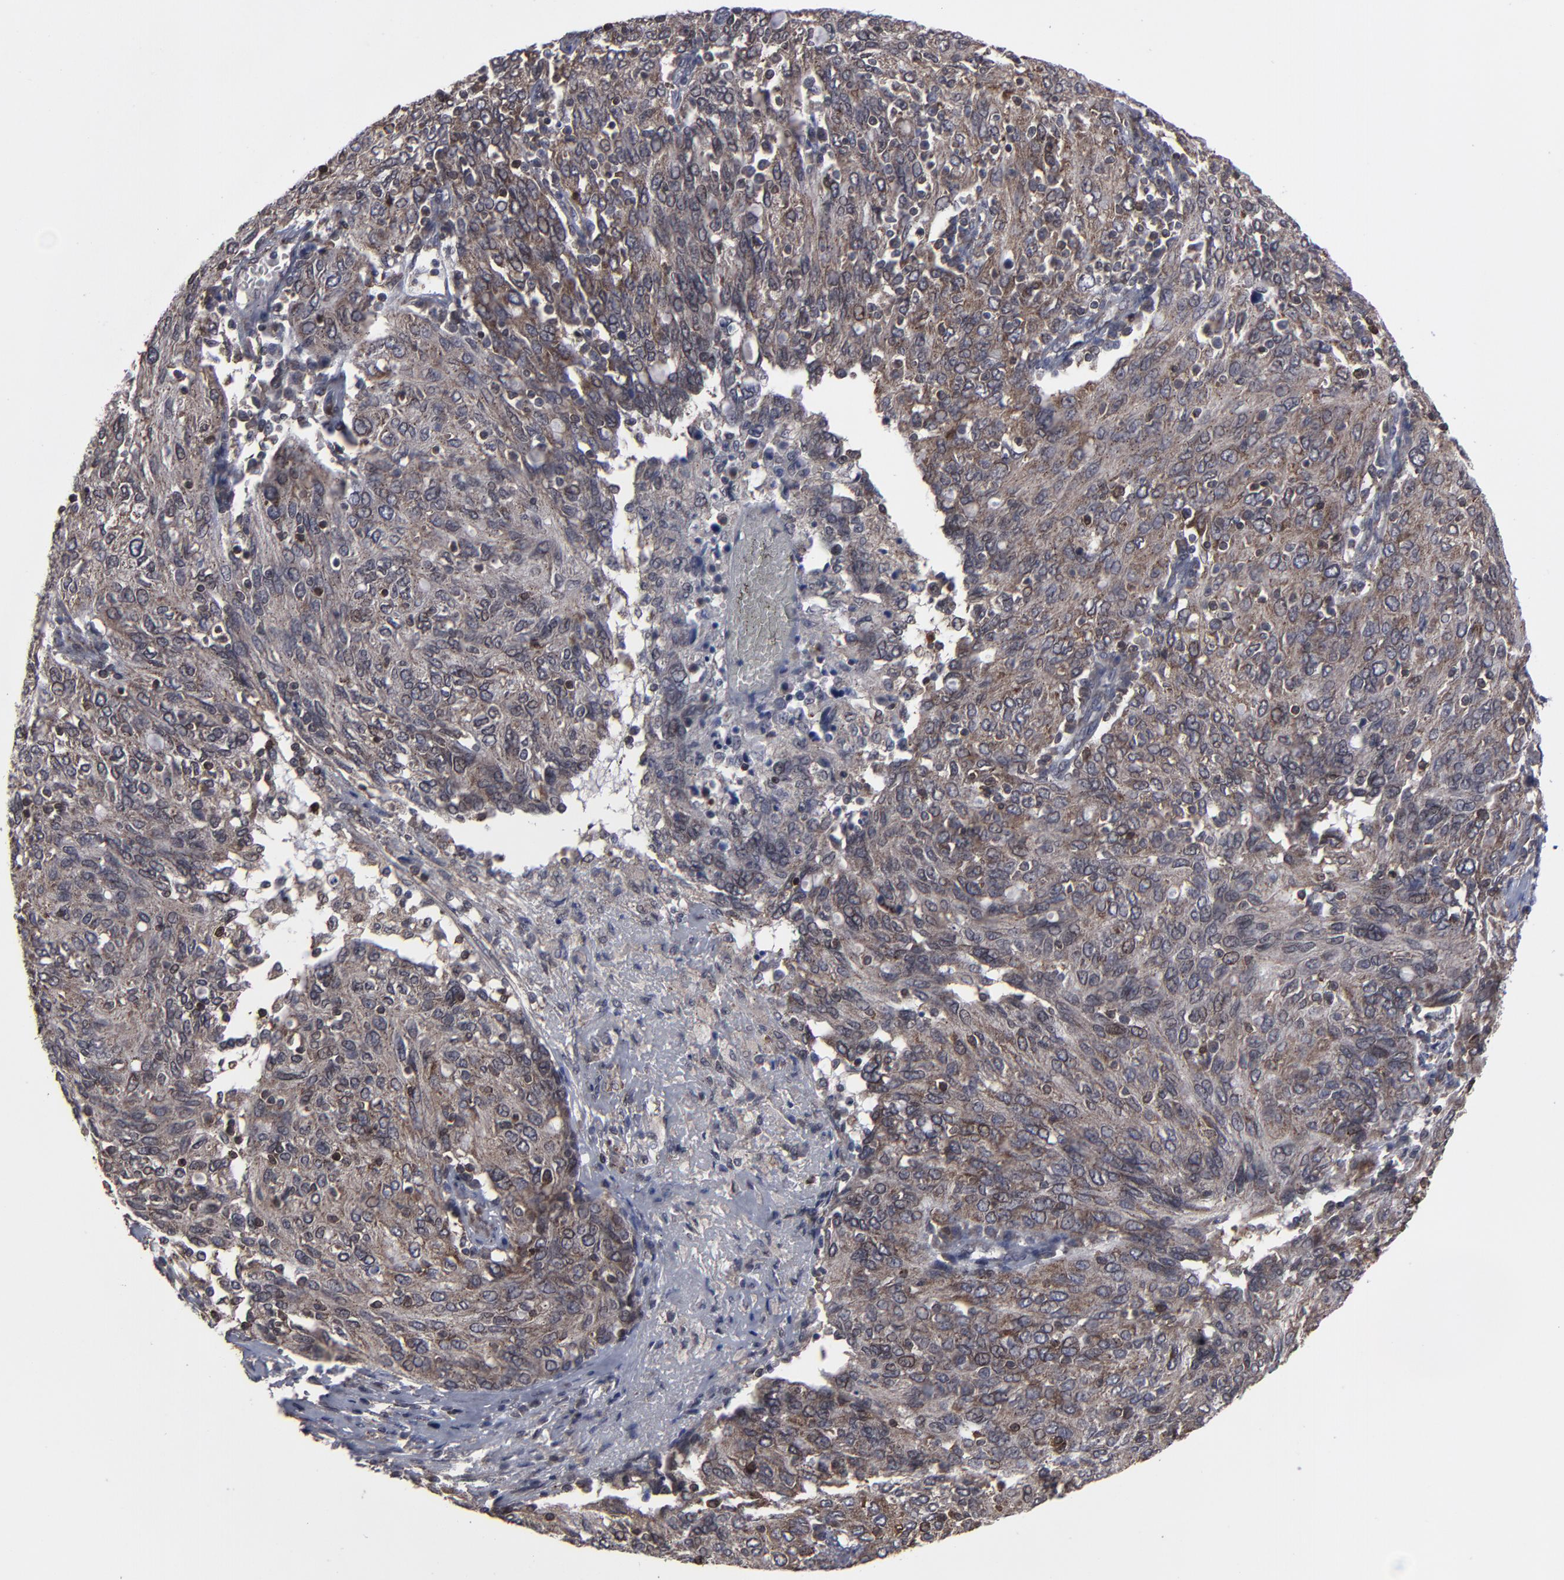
{"staining": {"intensity": "moderate", "quantity": ">75%", "location": "cytoplasmic/membranous,nuclear"}, "tissue": "ovarian cancer", "cell_type": "Tumor cells", "image_type": "cancer", "snomed": [{"axis": "morphology", "description": "Carcinoma, endometroid"}, {"axis": "topography", "description": "Ovary"}], "caption": "Brown immunohistochemical staining in human ovarian cancer (endometroid carcinoma) displays moderate cytoplasmic/membranous and nuclear expression in approximately >75% of tumor cells. (brown staining indicates protein expression, while blue staining denotes nuclei).", "gene": "KIAA2026", "patient": {"sex": "female", "age": 50}}